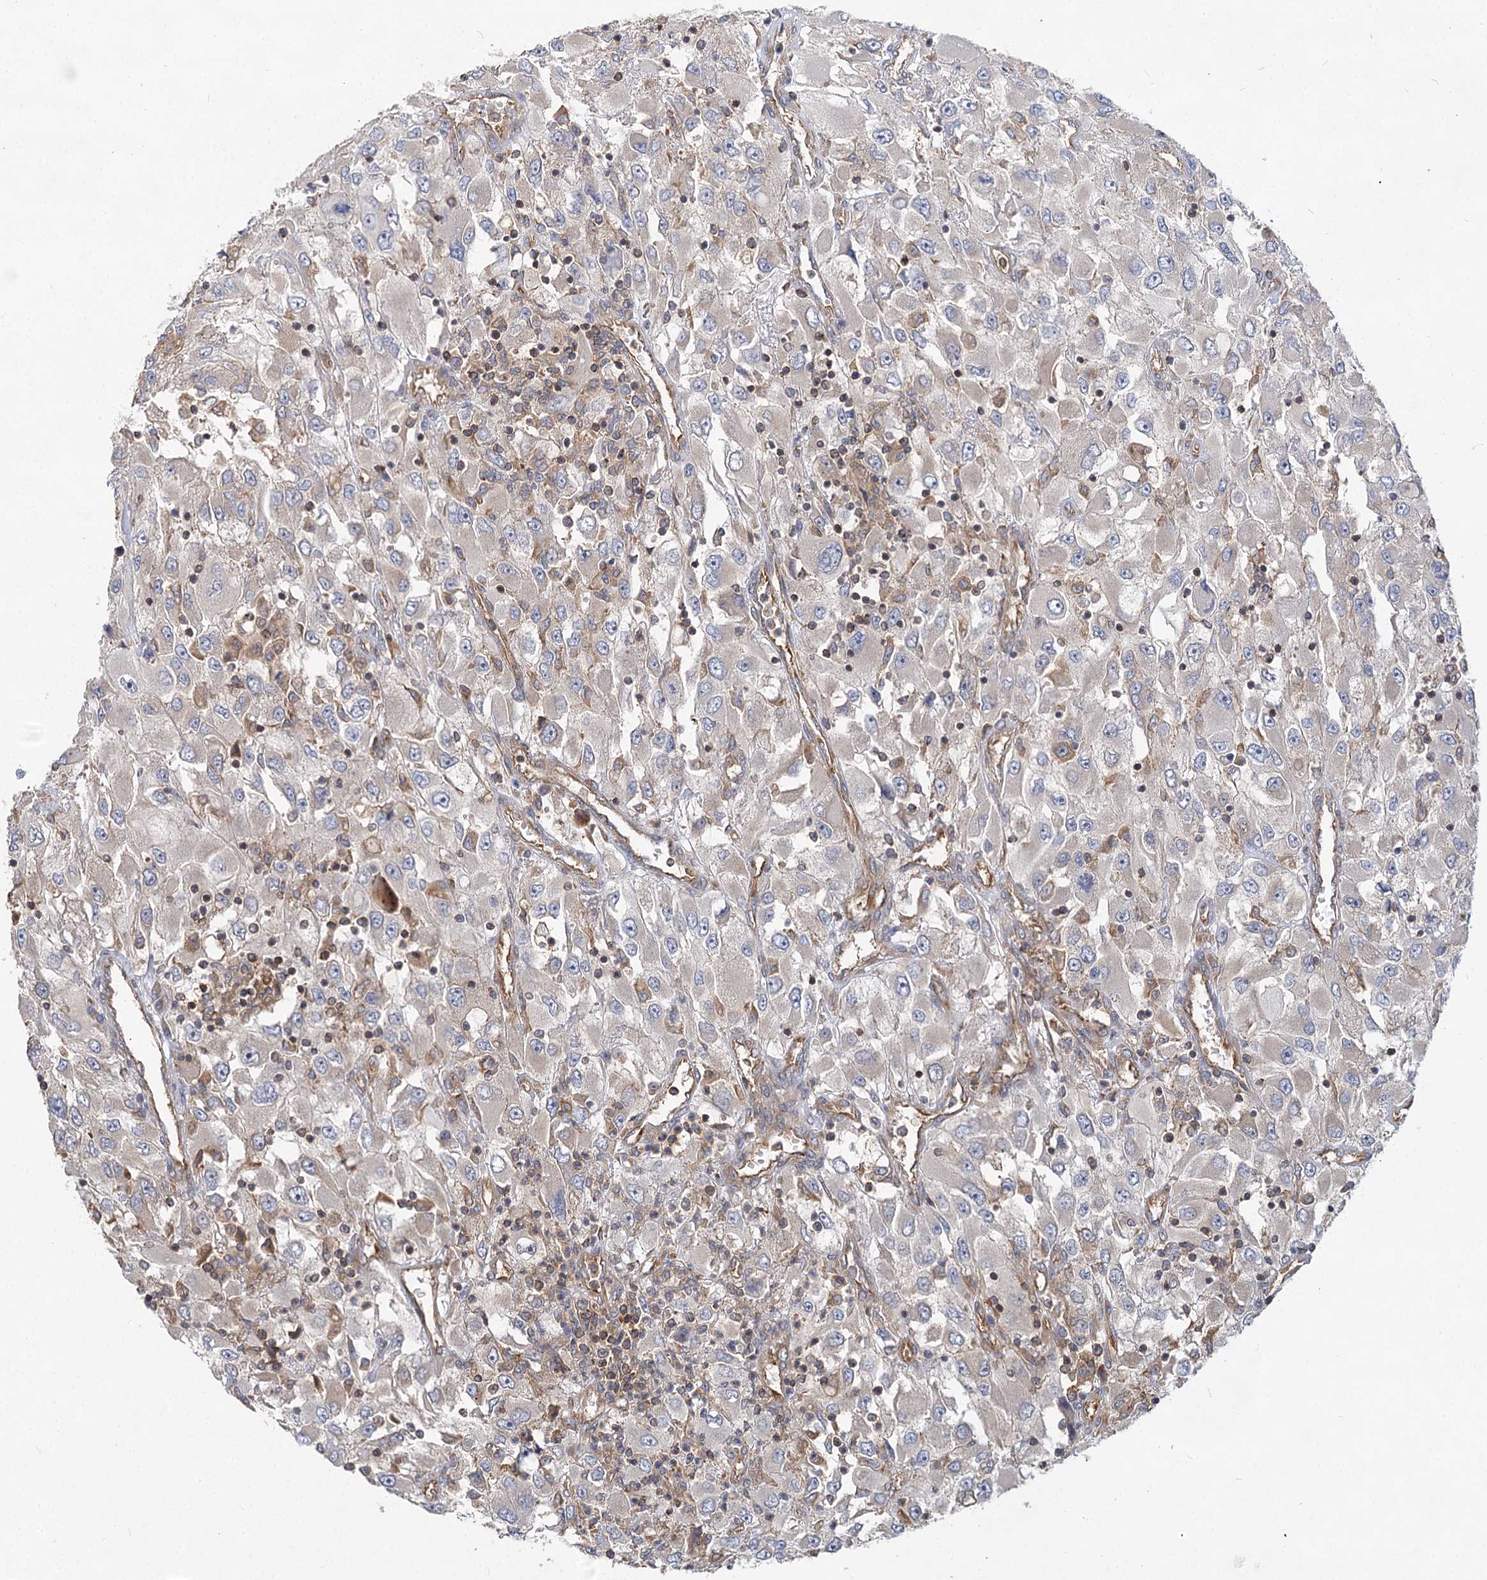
{"staining": {"intensity": "negative", "quantity": "none", "location": "none"}, "tissue": "renal cancer", "cell_type": "Tumor cells", "image_type": "cancer", "snomed": [{"axis": "morphology", "description": "Adenocarcinoma, NOS"}, {"axis": "topography", "description": "Kidney"}], "caption": "High power microscopy image of an IHC micrograph of adenocarcinoma (renal), revealing no significant expression in tumor cells.", "gene": "PACS1", "patient": {"sex": "female", "age": 52}}